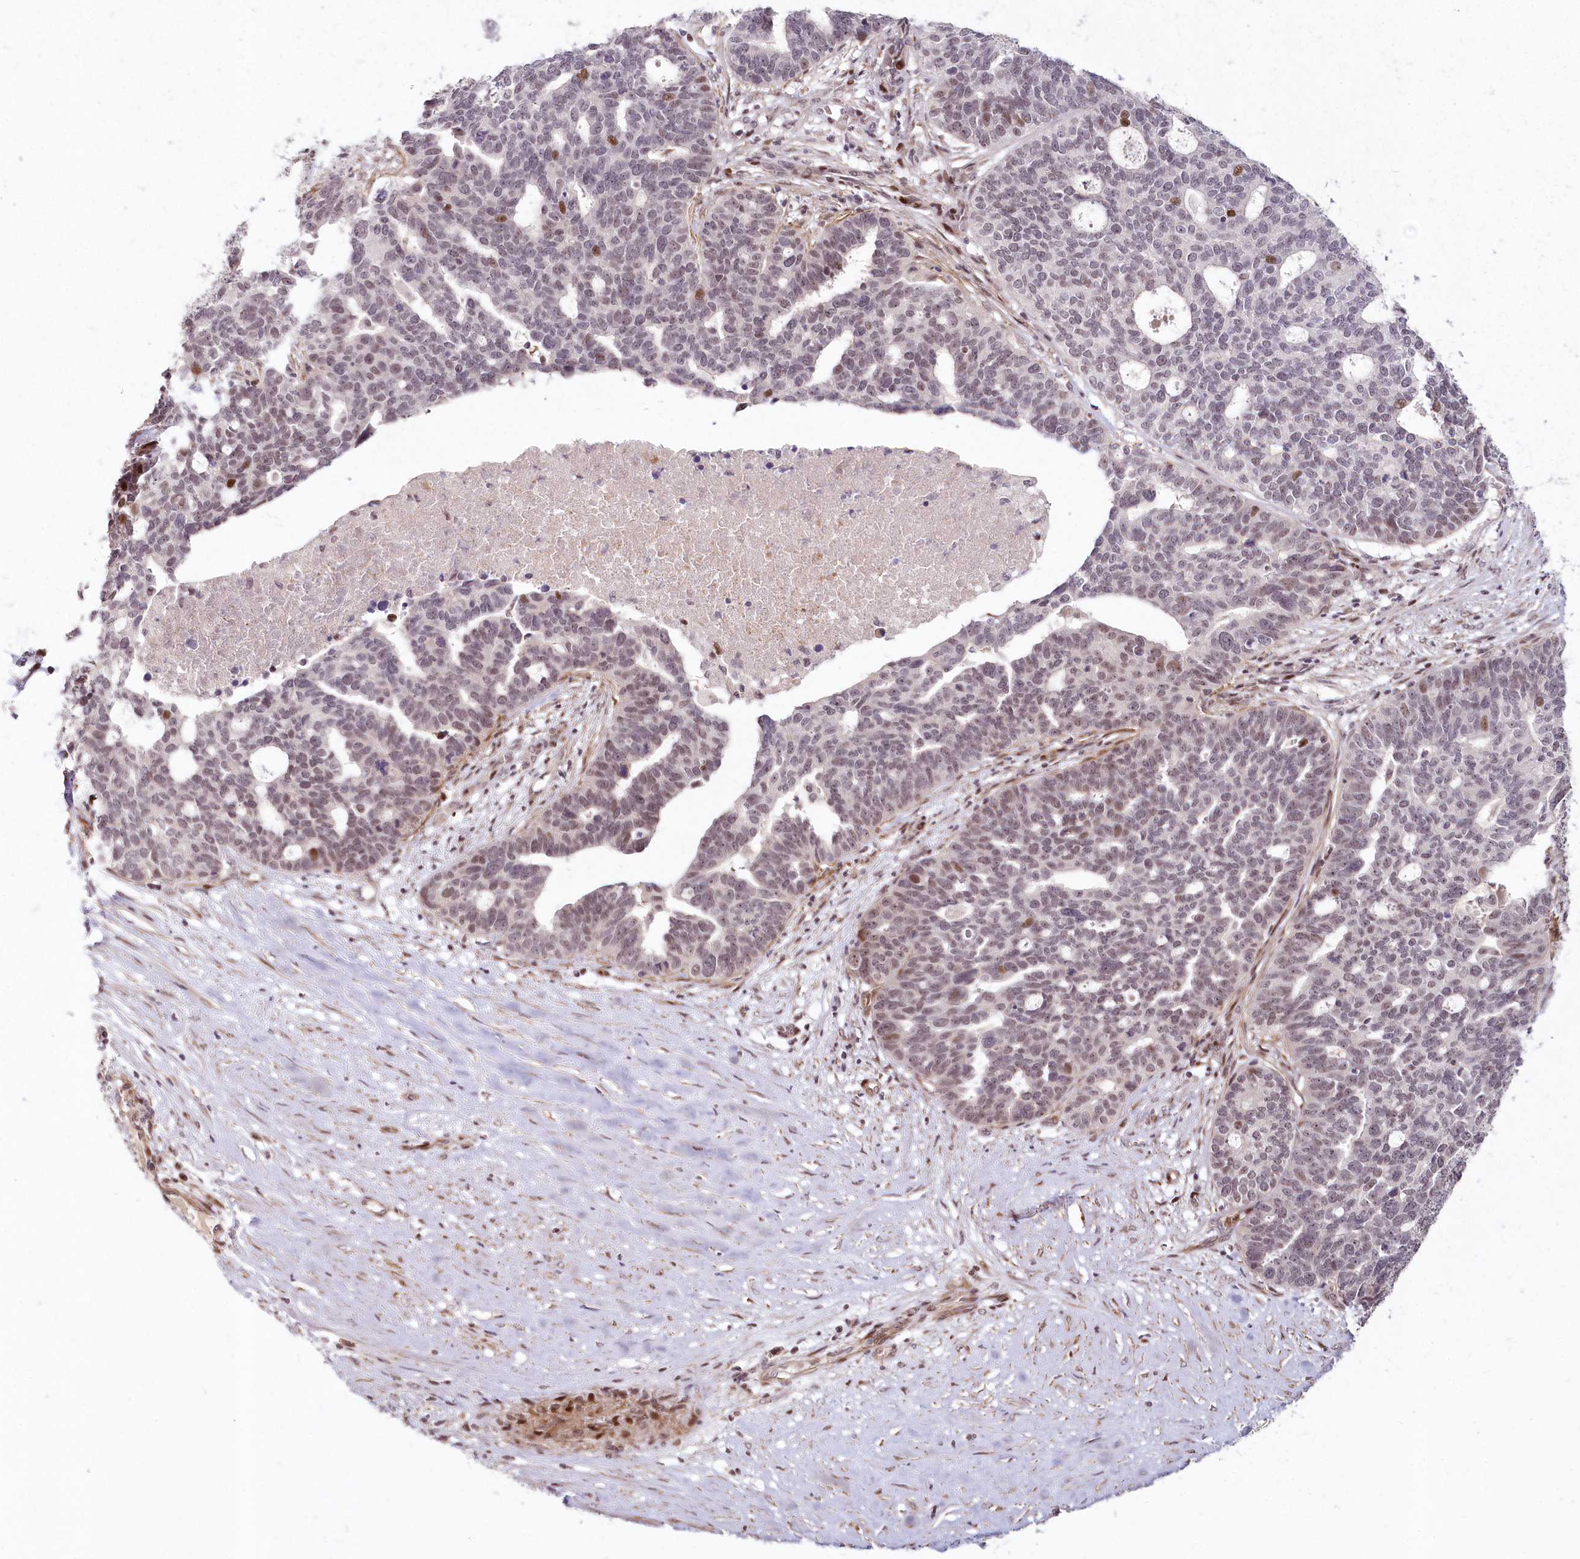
{"staining": {"intensity": "moderate", "quantity": "<25%", "location": "nuclear"}, "tissue": "ovarian cancer", "cell_type": "Tumor cells", "image_type": "cancer", "snomed": [{"axis": "morphology", "description": "Cystadenocarcinoma, serous, NOS"}, {"axis": "topography", "description": "Ovary"}], "caption": "Ovarian cancer (serous cystadenocarcinoma) stained with a brown dye exhibits moderate nuclear positive staining in approximately <25% of tumor cells.", "gene": "FAM204A", "patient": {"sex": "female", "age": 59}}